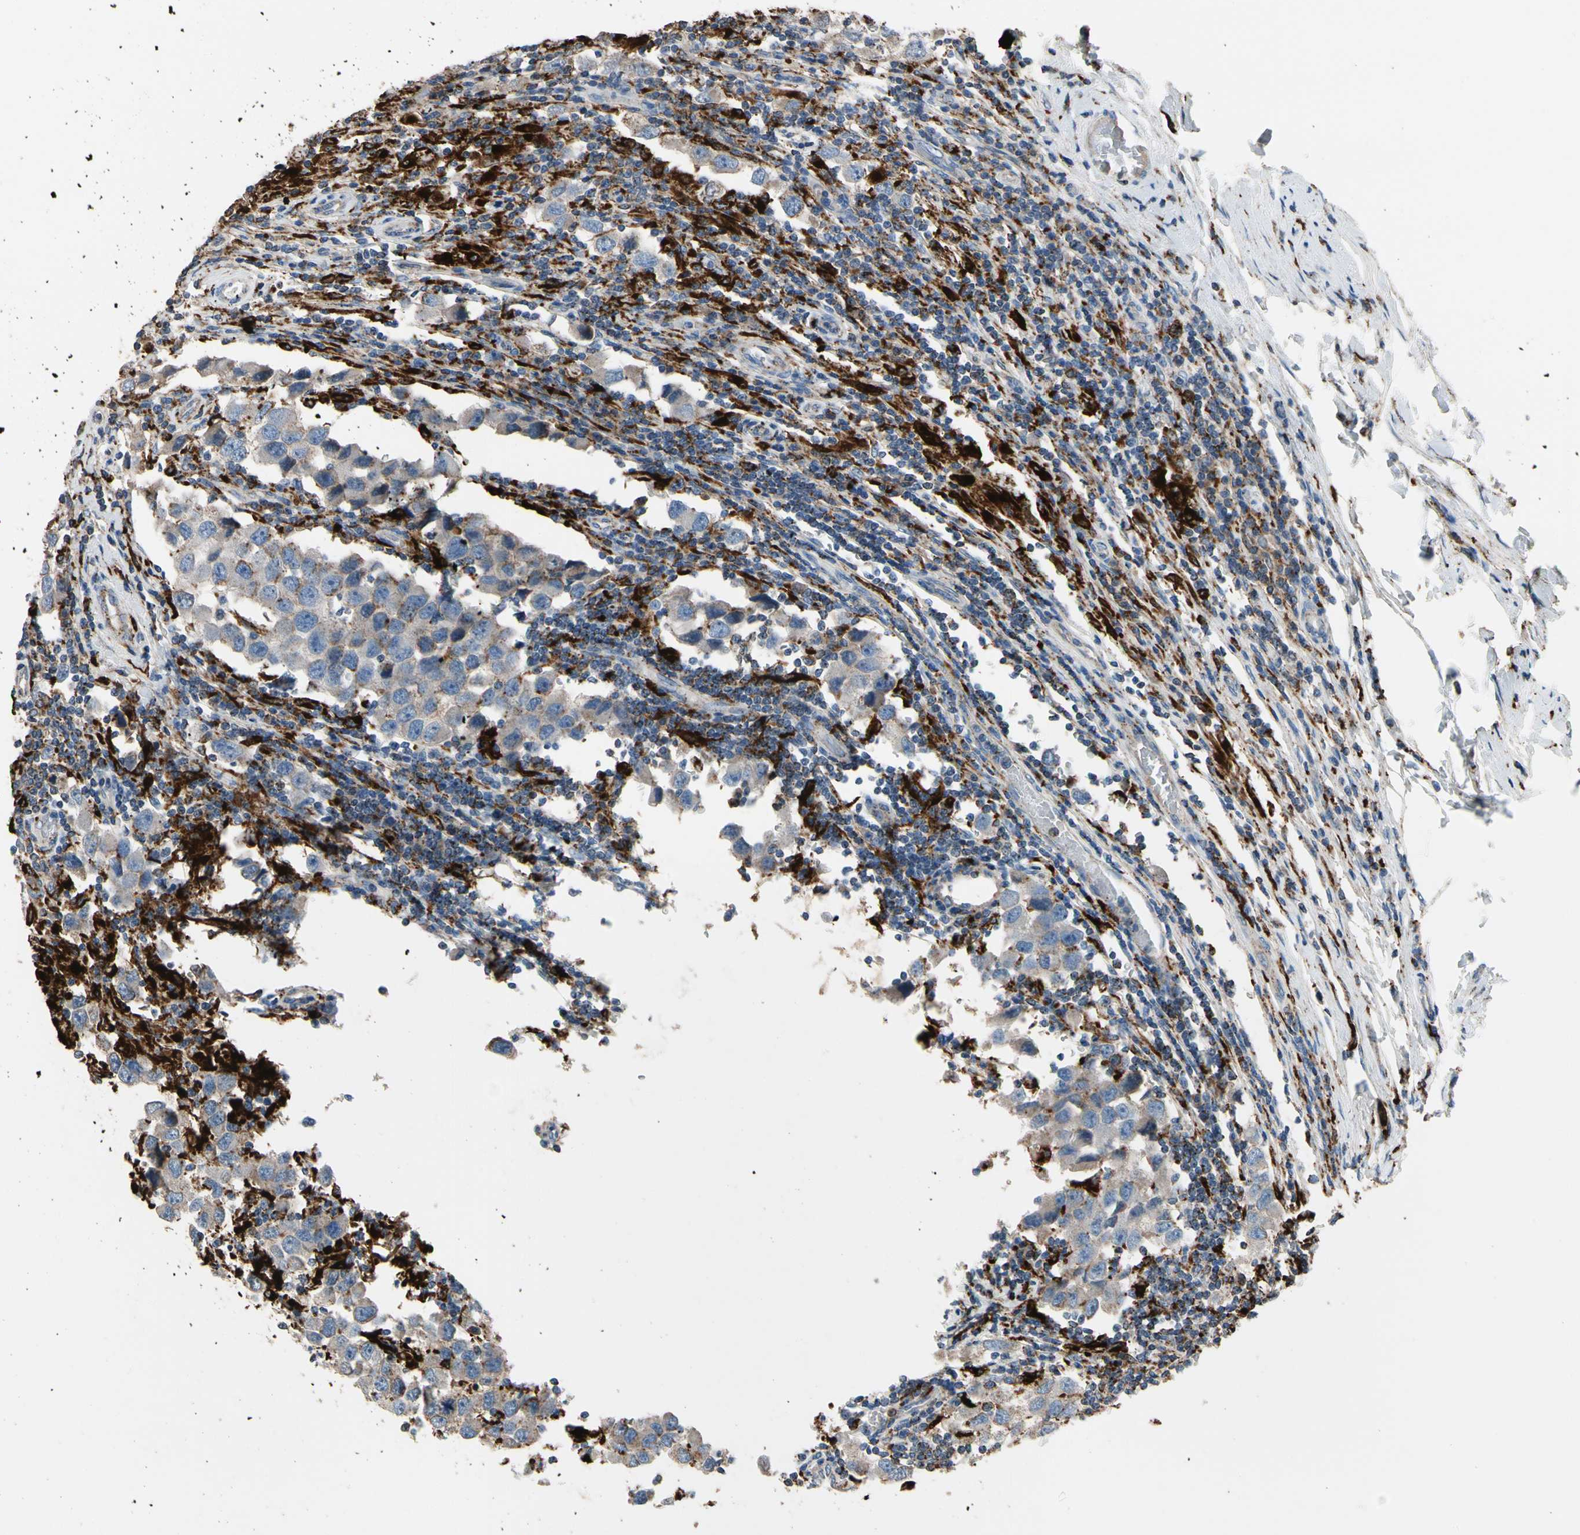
{"staining": {"intensity": "negative", "quantity": "none", "location": "none"}, "tissue": "testis cancer", "cell_type": "Tumor cells", "image_type": "cancer", "snomed": [{"axis": "morphology", "description": "Carcinoma, Embryonal, NOS"}, {"axis": "topography", "description": "Testis"}], "caption": "Tumor cells are negative for brown protein staining in testis cancer.", "gene": "GM2A", "patient": {"sex": "male", "age": 21}}